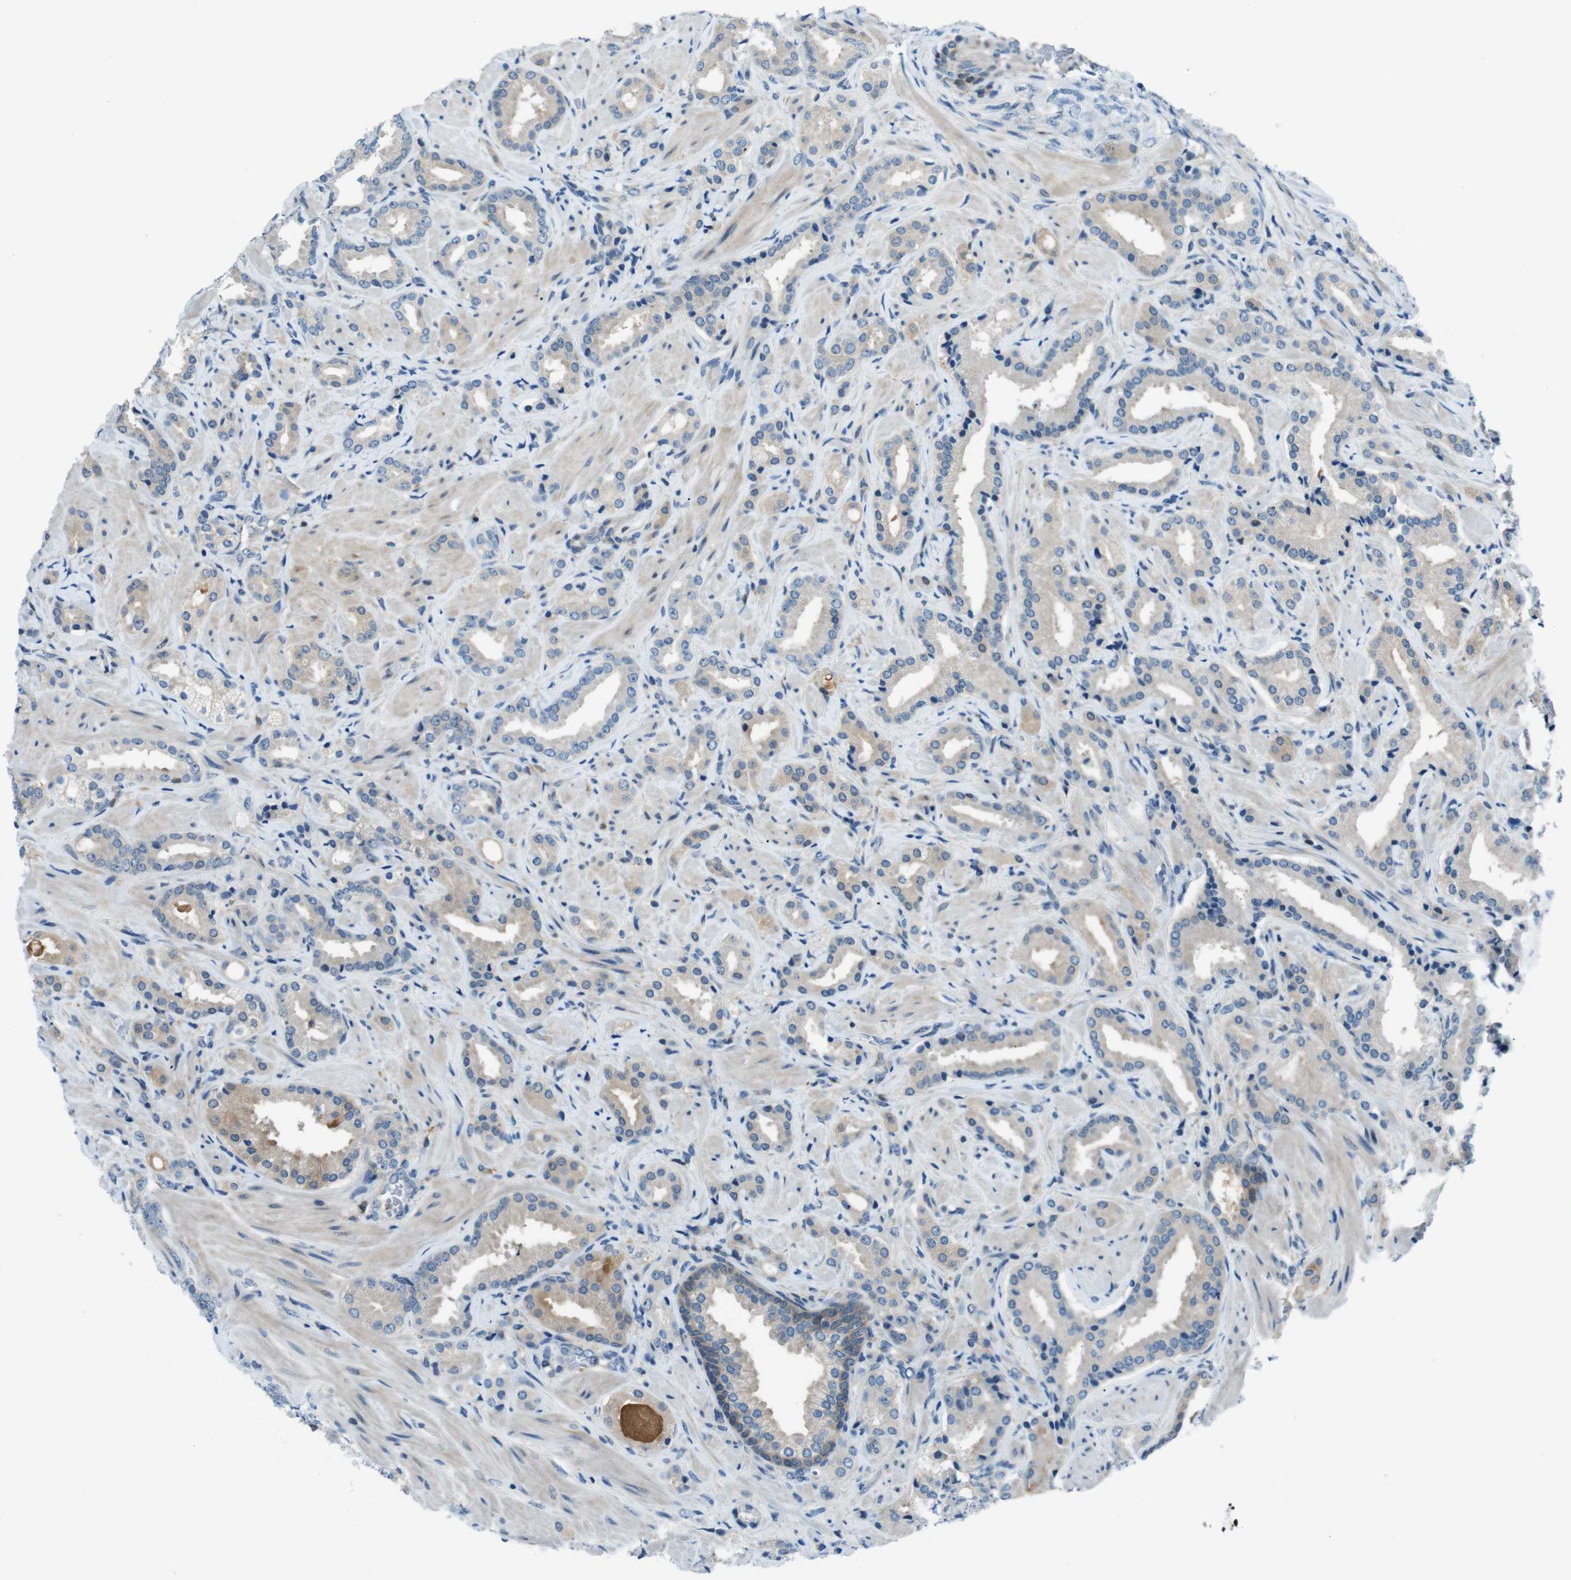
{"staining": {"intensity": "weak", "quantity": "<25%", "location": "cytoplasmic/membranous"}, "tissue": "prostate cancer", "cell_type": "Tumor cells", "image_type": "cancer", "snomed": [{"axis": "morphology", "description": "Adenocarcinoma, High grade"}, {"axis": "topography", "description": "Prostate"}], "caption": "Prostate cancer was stained to show a protein in brown. There is no significant positivity in tumor cells.", "gene": "NANOS2", "patient": {"sex": "male", "age": 64}}